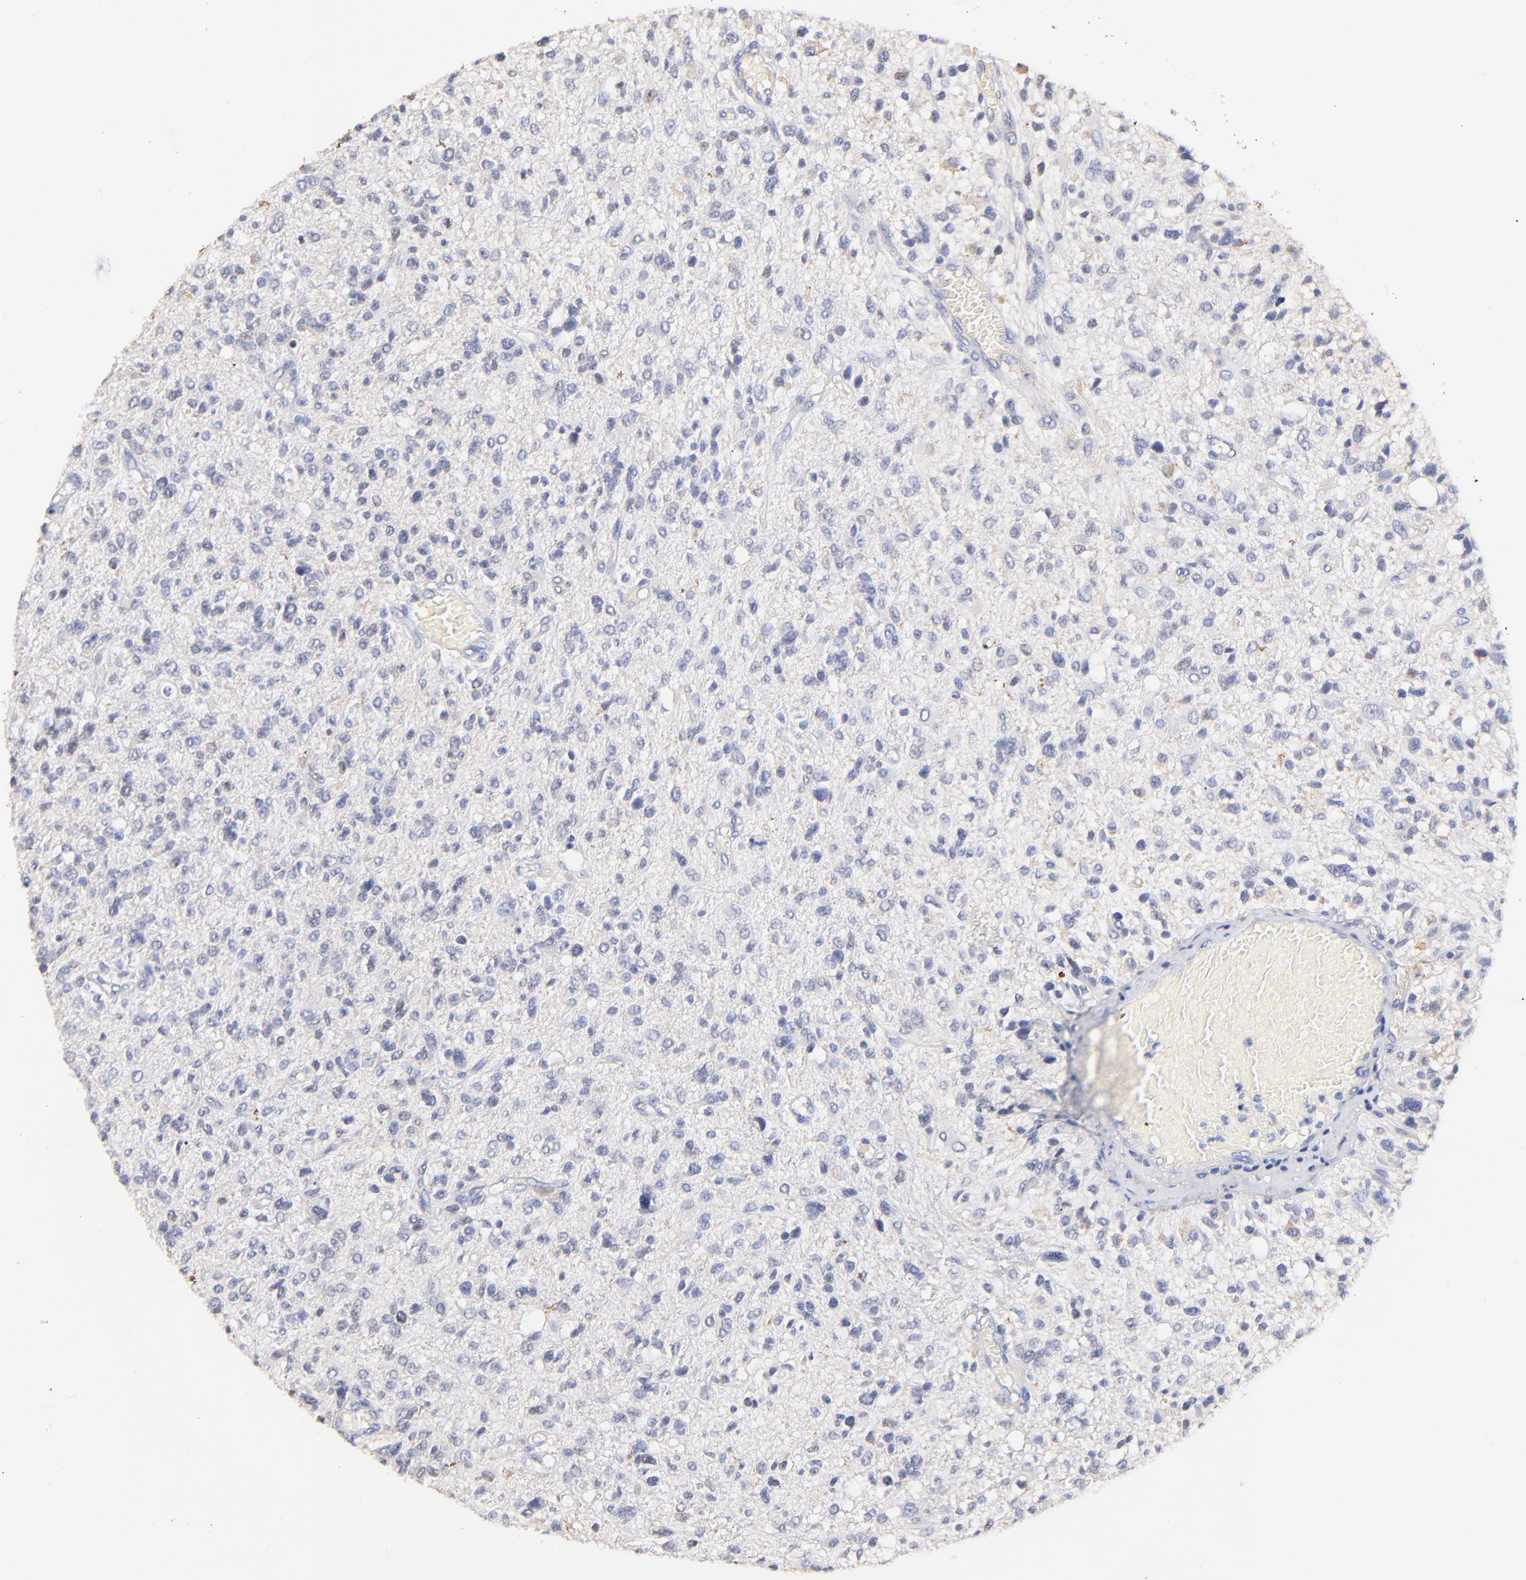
{"staining": {"intensity": "negative", "quantity": "none", "location": "none"}, "tissue": "glioma", "cell_type": "Tumor cells", "image_type": "cancer", "snomed": [{"axis": "morphology", "description": "Glioma, malignant, High grade"}, {"axis": "topography", "description": "Cerebral cortex"}], "caption": "IHC micrograph of neoplastic tissue: human glioma stained with DAB (3,3'-diaminobenzidine) exhibits no significant protein staining in tumor cells.", "gene": "IGLV7-43", "patient": {"sex": "male", "age": 76}}